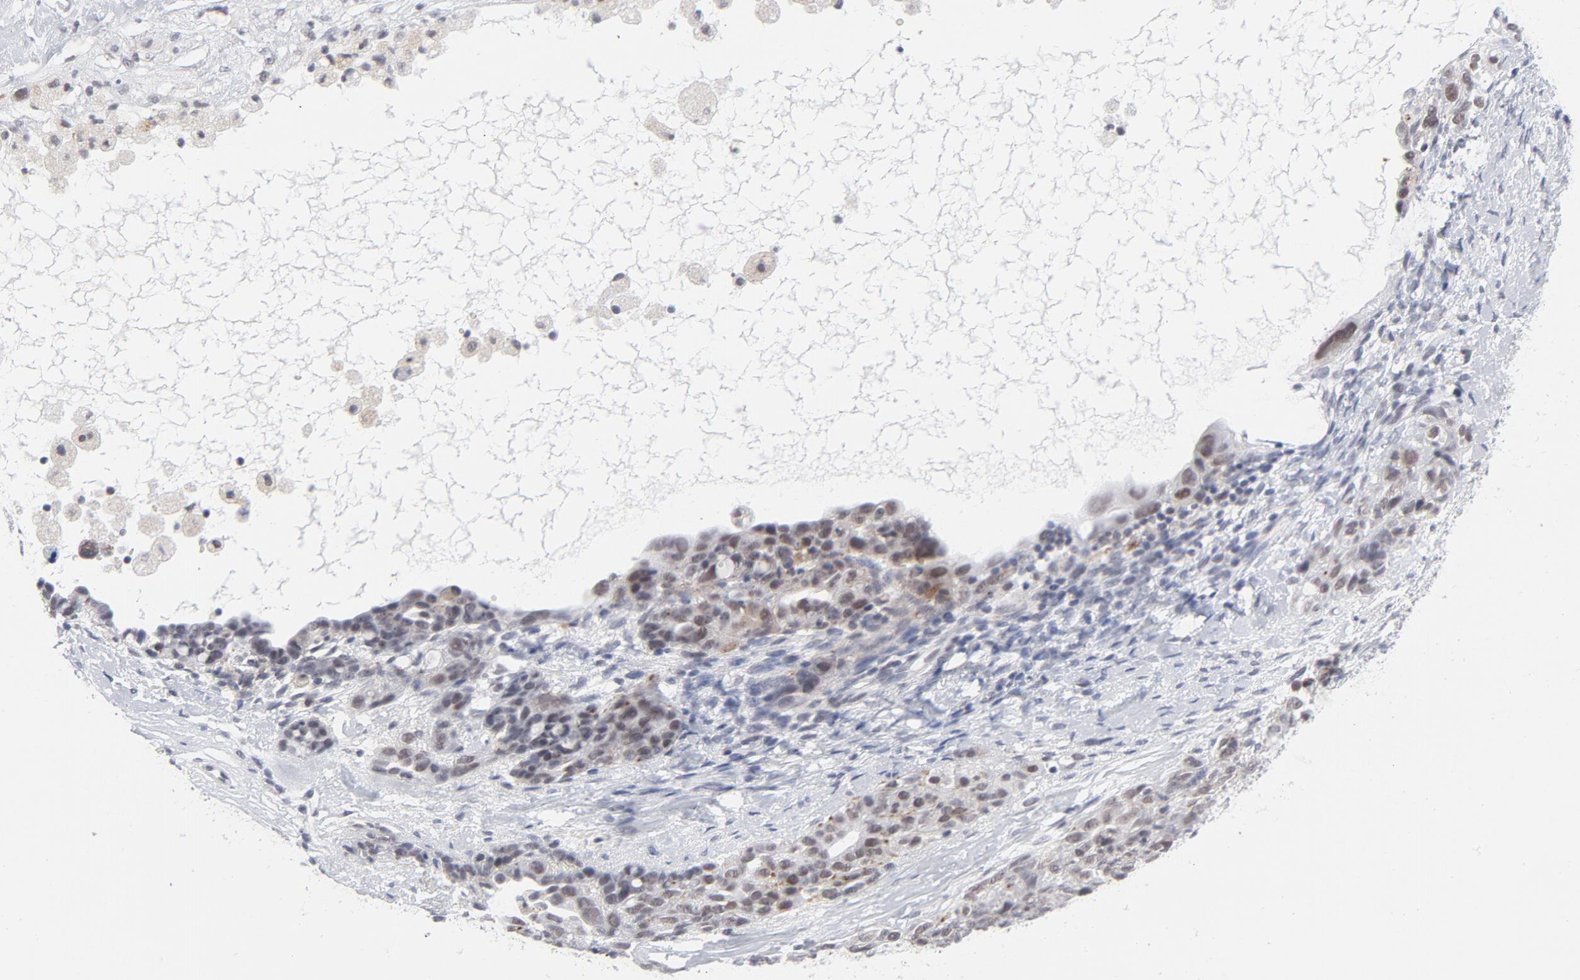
{"staining": {"intensity": "weak", "quantity": "25%-75%", "location": "nuclear"}, "tissue": "ovarian cancer", "cell_type": "Tumor cells", "image_type": "cancer", "snomed": [{"axis": "morphology", "description": "Cystadenocarcinoma, serous, NOS"}, {"axis": "topography", "description": "Ovary"}], "caption": "Immunohistochemical staining of ovarian serous cystadenocarcinoma shows low levels of weak nuclear positivity in approximately 25%-75% of tumor cells.", "gene": "BAP1", "patient": {"sex": "female", "age": 66}}